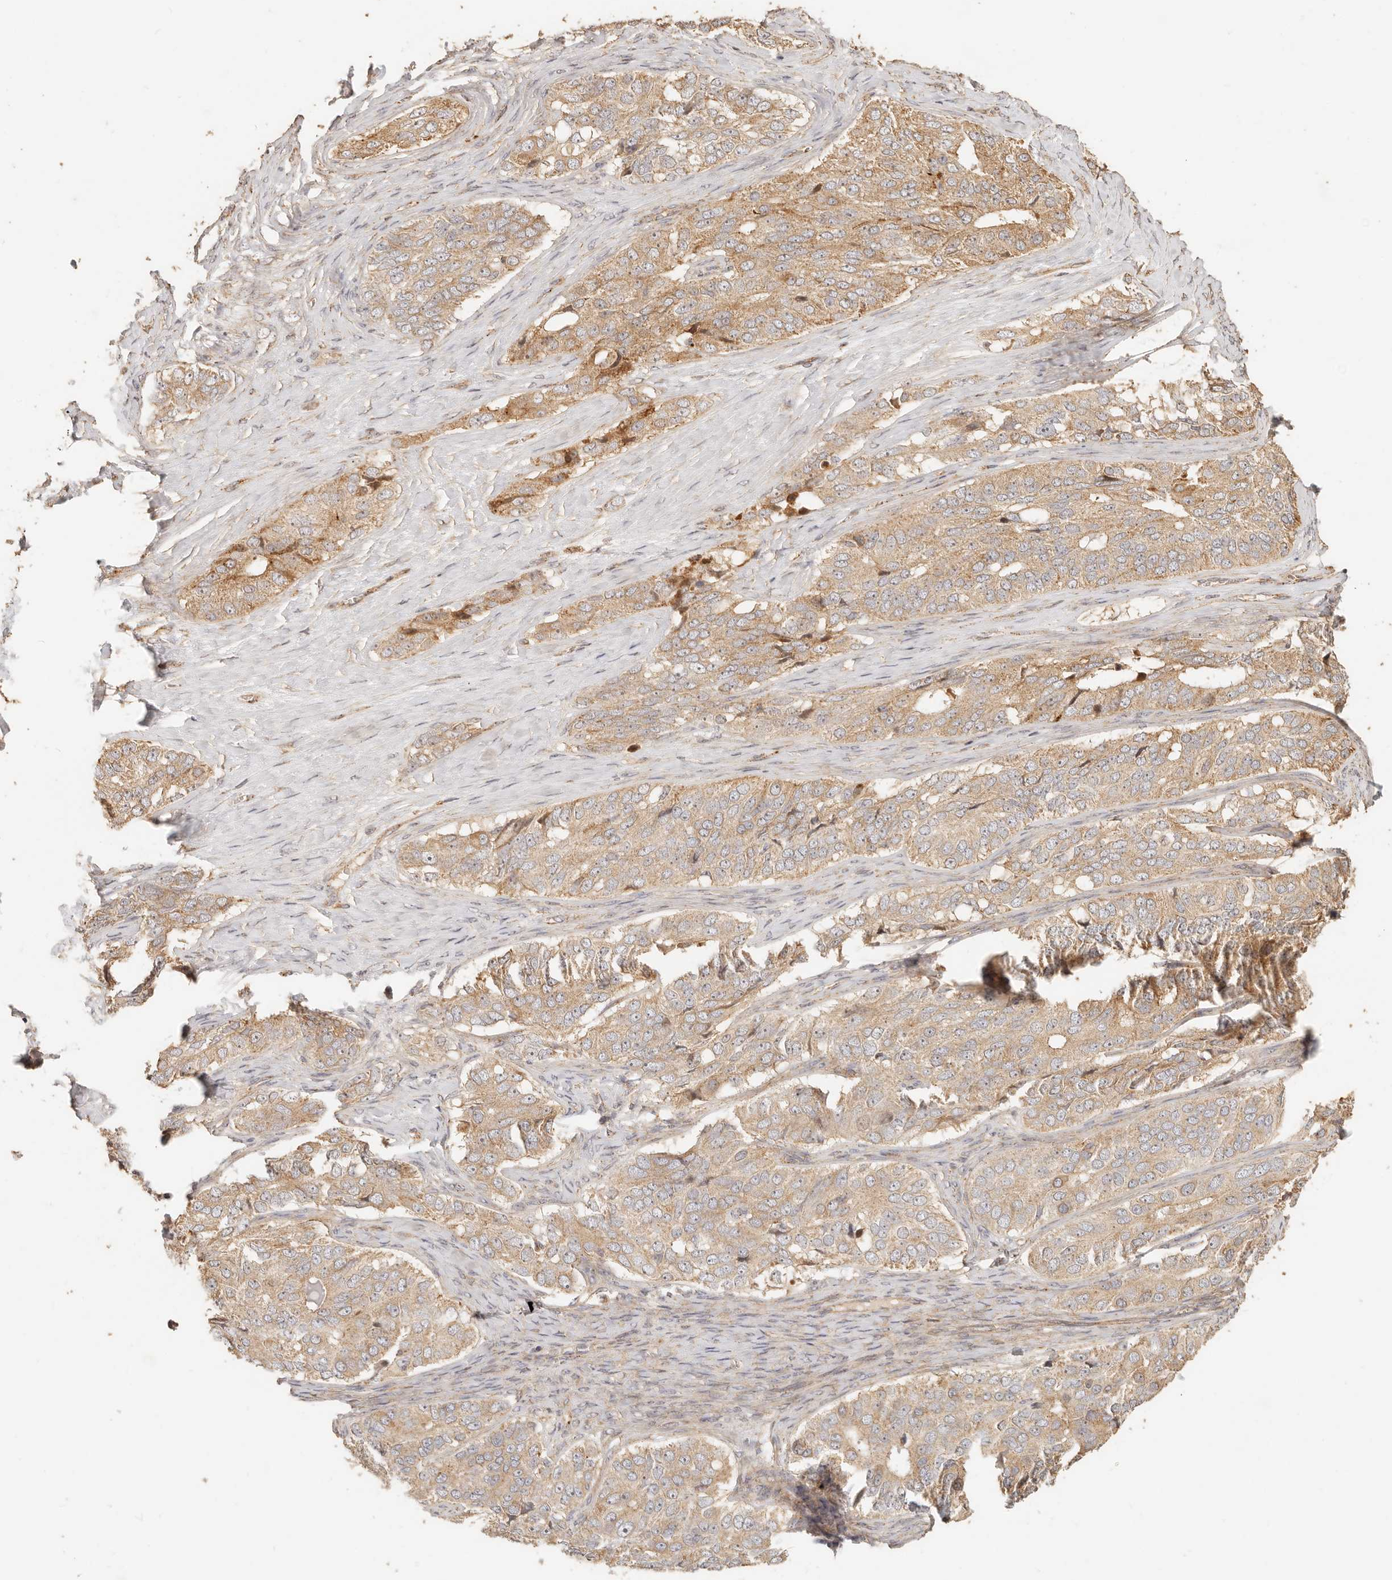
{"staining": {"intensity": "moderate", "quantity": ">75%", "location": "cytoplasmic/membranous"}, "tissue": "ovarian cancer", "cell_type": "Tumor cells", "image_type": "cancer", "snomed": [{"axis": "morphology", "description": "Carcinoma, endometroid"}, {"axis": "topography", "description": "Ovary"}], "caption": "An immunohistochemistry (IHC) micrograph of neoplastic tissue is shown. Protein staining in brown highlights moderate cytoplasmic/membranous positivity in endometroid carcinoma (ovarian) within tumor cells. Nuclei are stained in blue.", "gene": "PTPN22", "patient": {"sex": "female", "age": 51}}